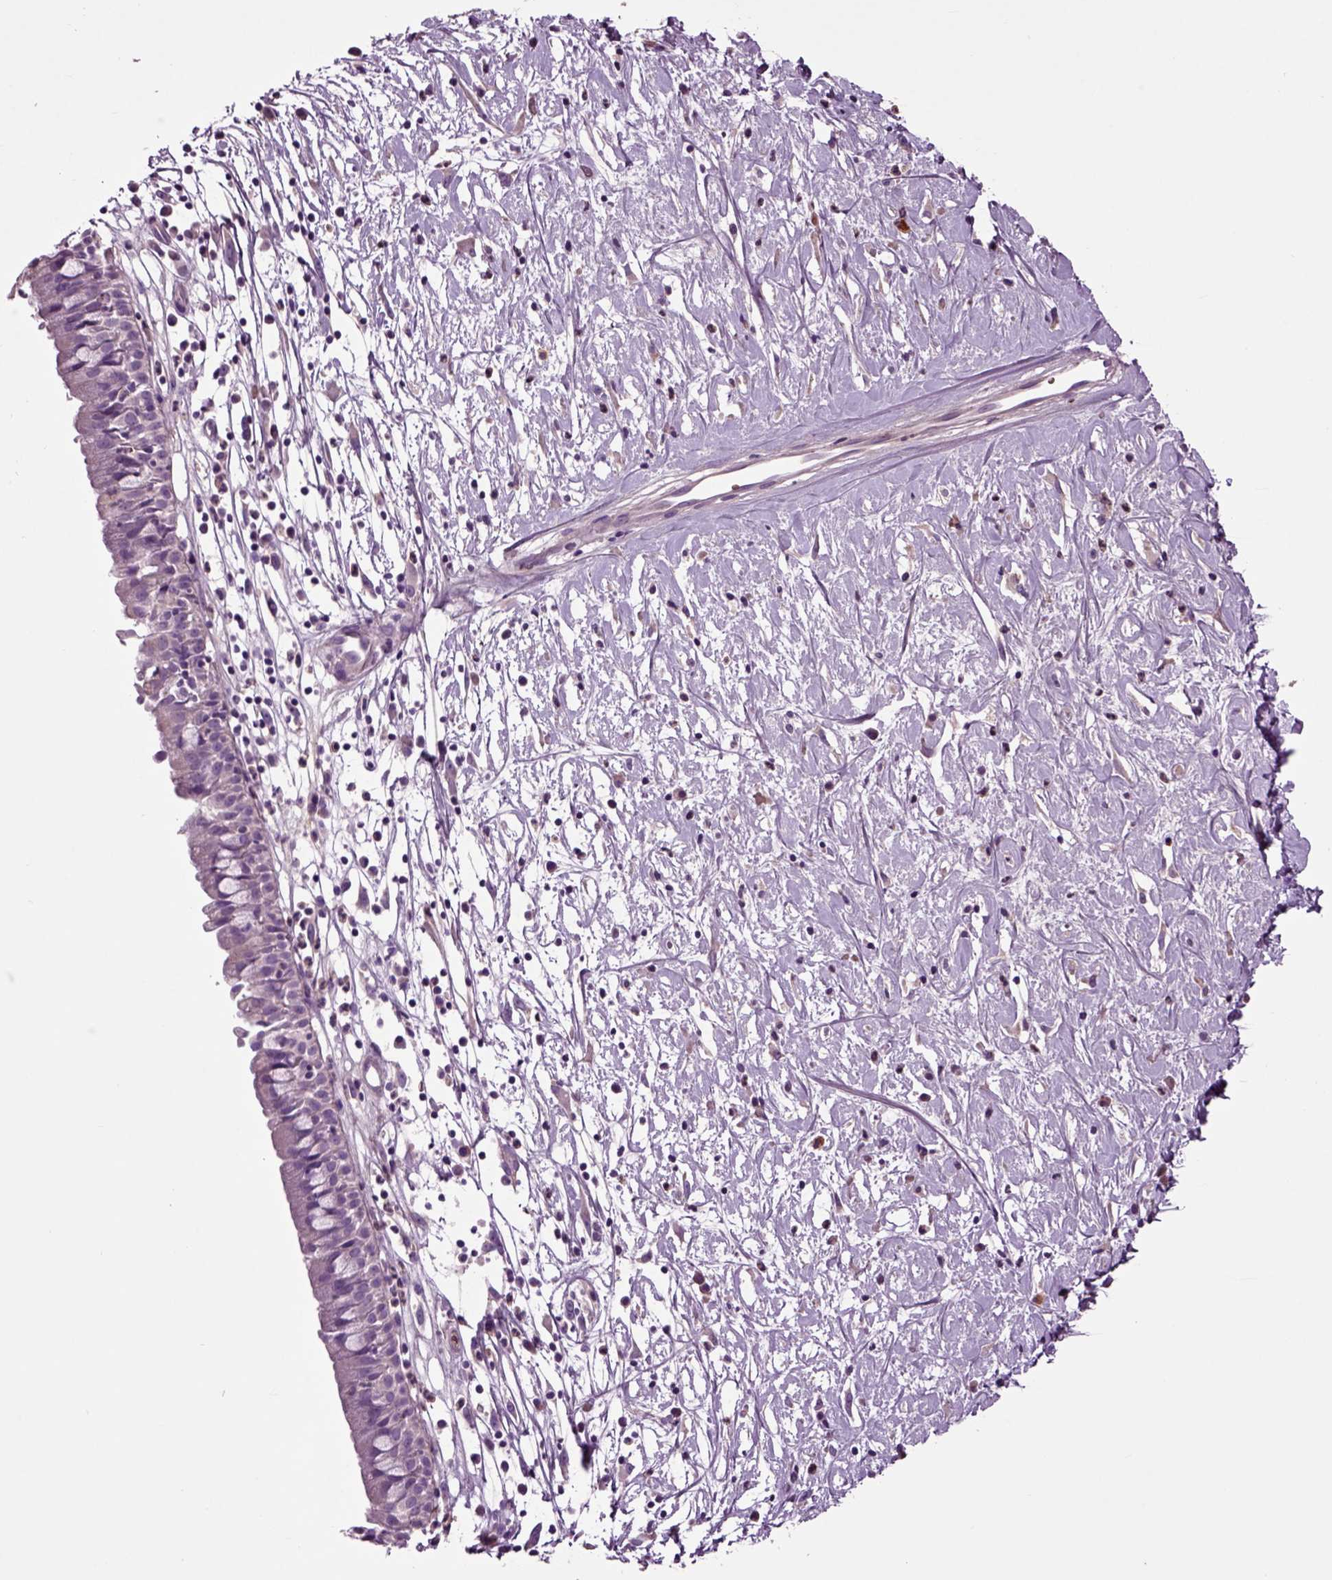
{"staining": {"intensity": "negative", "quantity": "none", "location": "none"}, "tissue": "nasopharynx", "cell_type": "Respiratory epithelial cells", "image_type": "normal", "snomed": [{"axis": "morphology", "description": "Normal tissue, NOS"}, {"axis": "topography", "description": "Nasopharynx"}], "caption": "A histopathology image of nasopharynx stained for a protein shows no brown staining in respiratory epithelial cells. (Stains: DAB (3,3'-diaminobenzidine) immunohistochemistry (IHC) with hematoxylin counter stain, Microscopy: brightfield microscopy at high magnification).", "gene": "SPON1", "patient": {"sex": "male", "age": 9}}